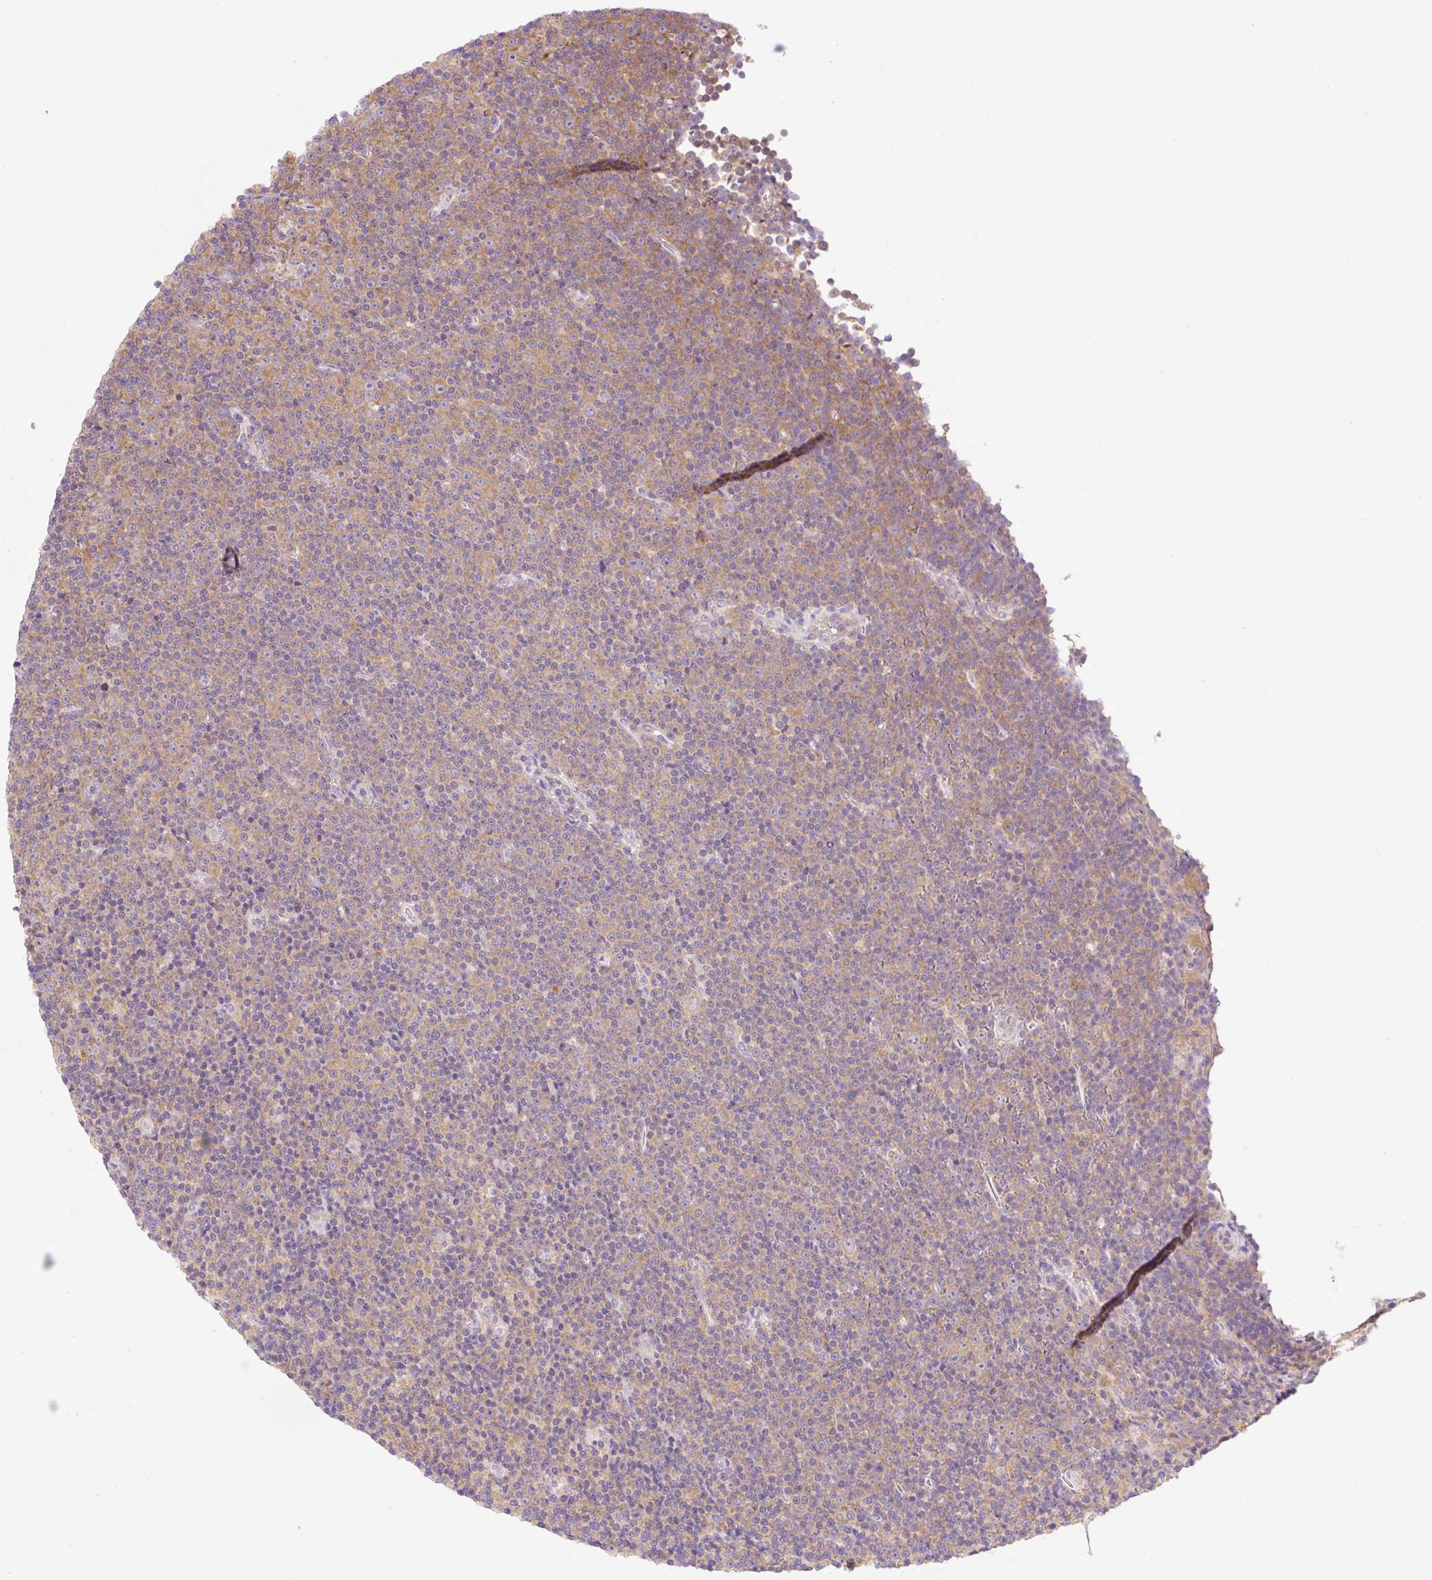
{"staining": {"intensity": "weak", "quantity": ">75%", "location": "cytoplasmic/membranous"}, "tissue": "lymphoma", "cell_type": "Tumor cells", "image_type": "cancer", "snomed": [{"axis": "morphology", "description": "Malignant lymphoma, non-Hodgkin's type, Low grade"}, {"axis": "topography", "description": "Lymph node"}], "caption": "The immunohistochemical stain shows weak cytoplasmic/membranous positivity in tumor cells of lymphoma tissue.", "gene": "RPL18A", "patient": {"sex": "female", "age": 67}}